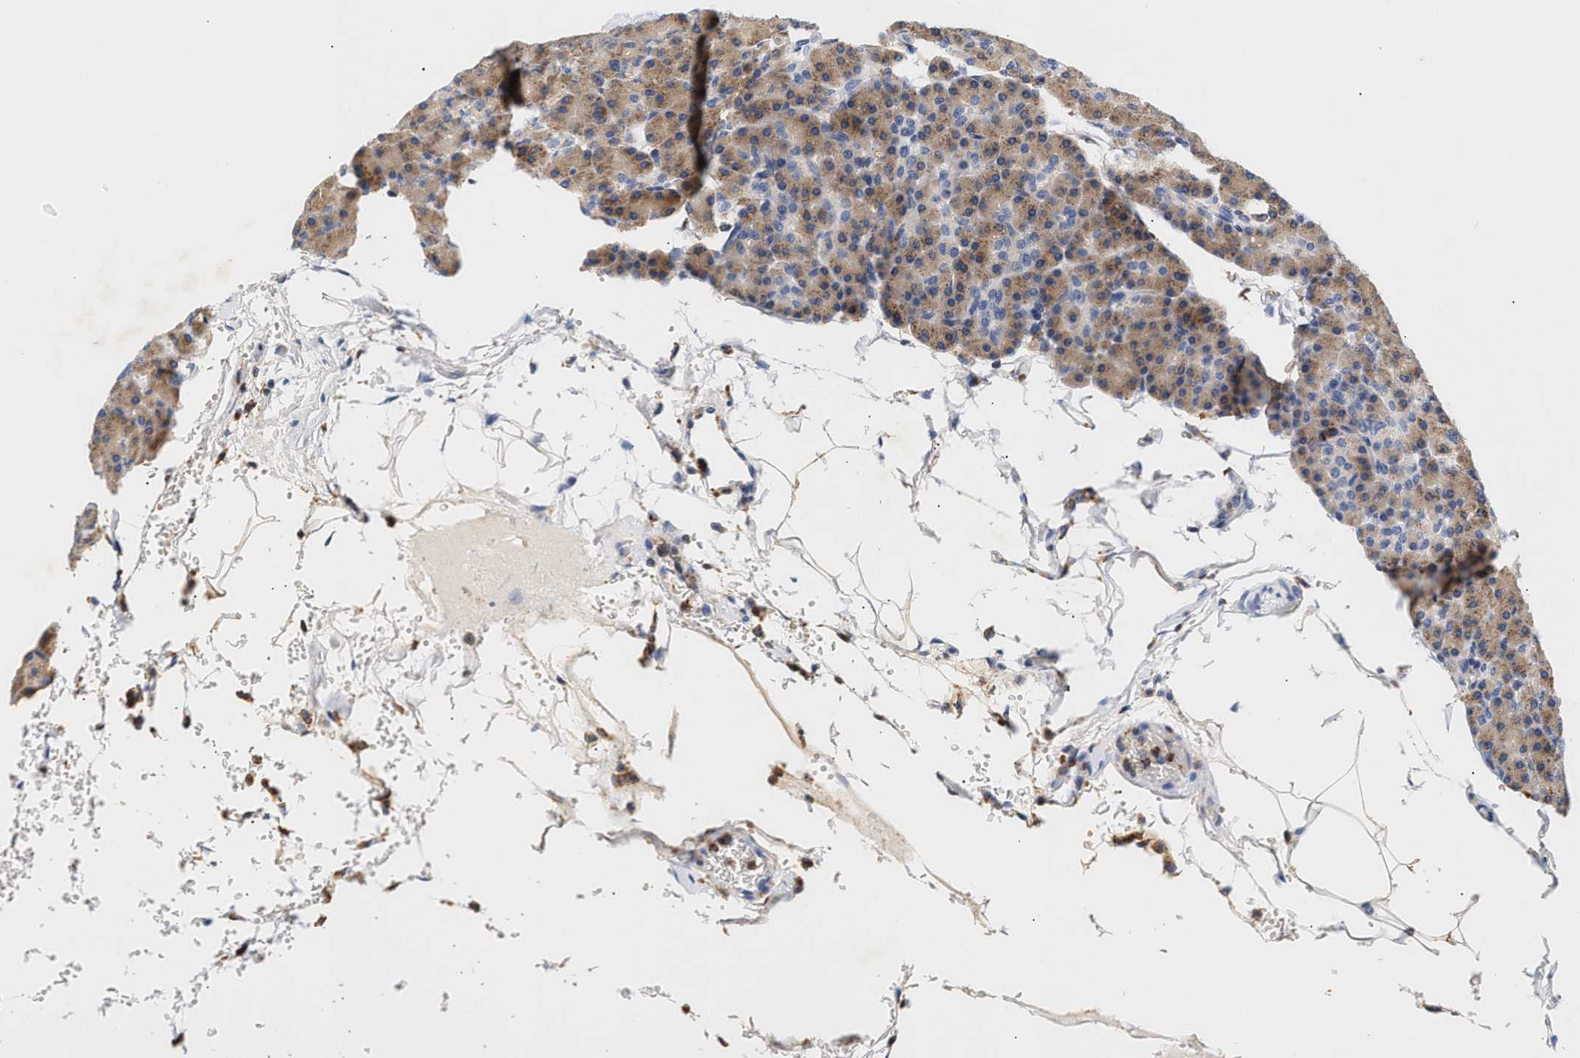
{"staining": {"intensity": "moderate", "quantity": ">75%", "location": "cytoplasmic/membranous"}, "tissue": "pancreas", "cell_type": "Exocrine glandular cells", "image_type": "normal", "snomed": [{"axis": "morphology", "description": "Normal tissue, NOS"}, {"axis": "topography", "description": "Pancreas"}], "caption": "Exocrine glandular cells show moderate cytoplasmic/membranous staining in approximately >75% of cells in benign pancreas. Immunohistochemistry (ihc) stains the protein of interest in brown and the nuclei are stained blue.", "gene": "TRIM50", "patient": {"sex": "female", "age": 43}}